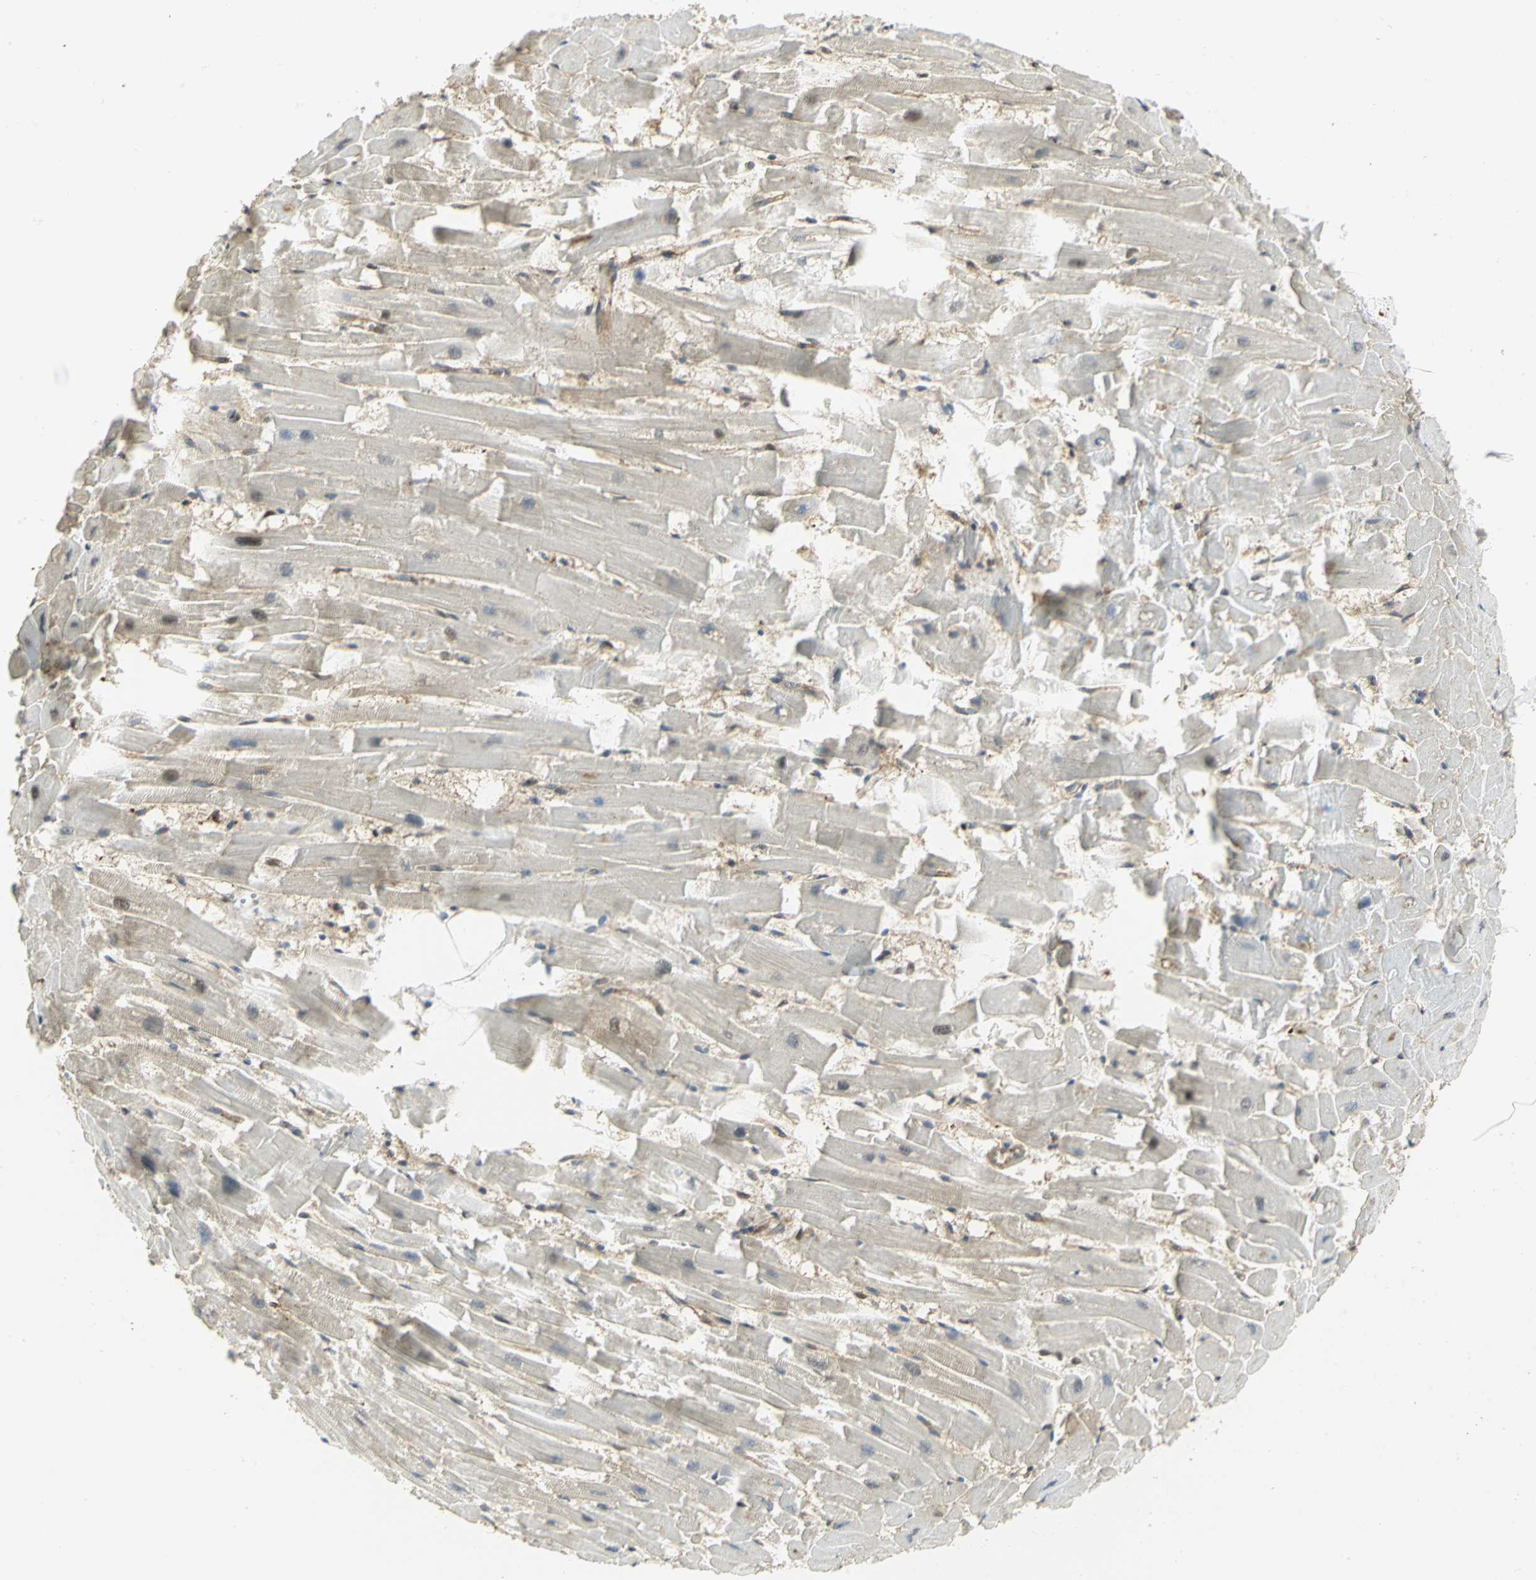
{"staining": {"intensity": "moderate", "quantity": "25%-75%", "location": "cytoplasmic/membranous"}, "tissue": "heart muscle", "cell_type": "Cardiomyocytes", "image_type": "normal", "snomed": [{"axis": "morphology", "description": "Normal tissue, NOS"}, {"axis": "topography", "description": "Heart"}], "caption": "Immunohistochemistry (IHC) micrograph of unremarkable heart muscle: heart muscle stained using immunohistochemistry reveals medium levels of moderate protein expression localized specifically in the cytoplasmic/membranous of cardiomyocytes, appearing as a cytoplasmic/membranous brown color.", "gene": "EEA1", "patient": {"sex": "female", "age": 19}}